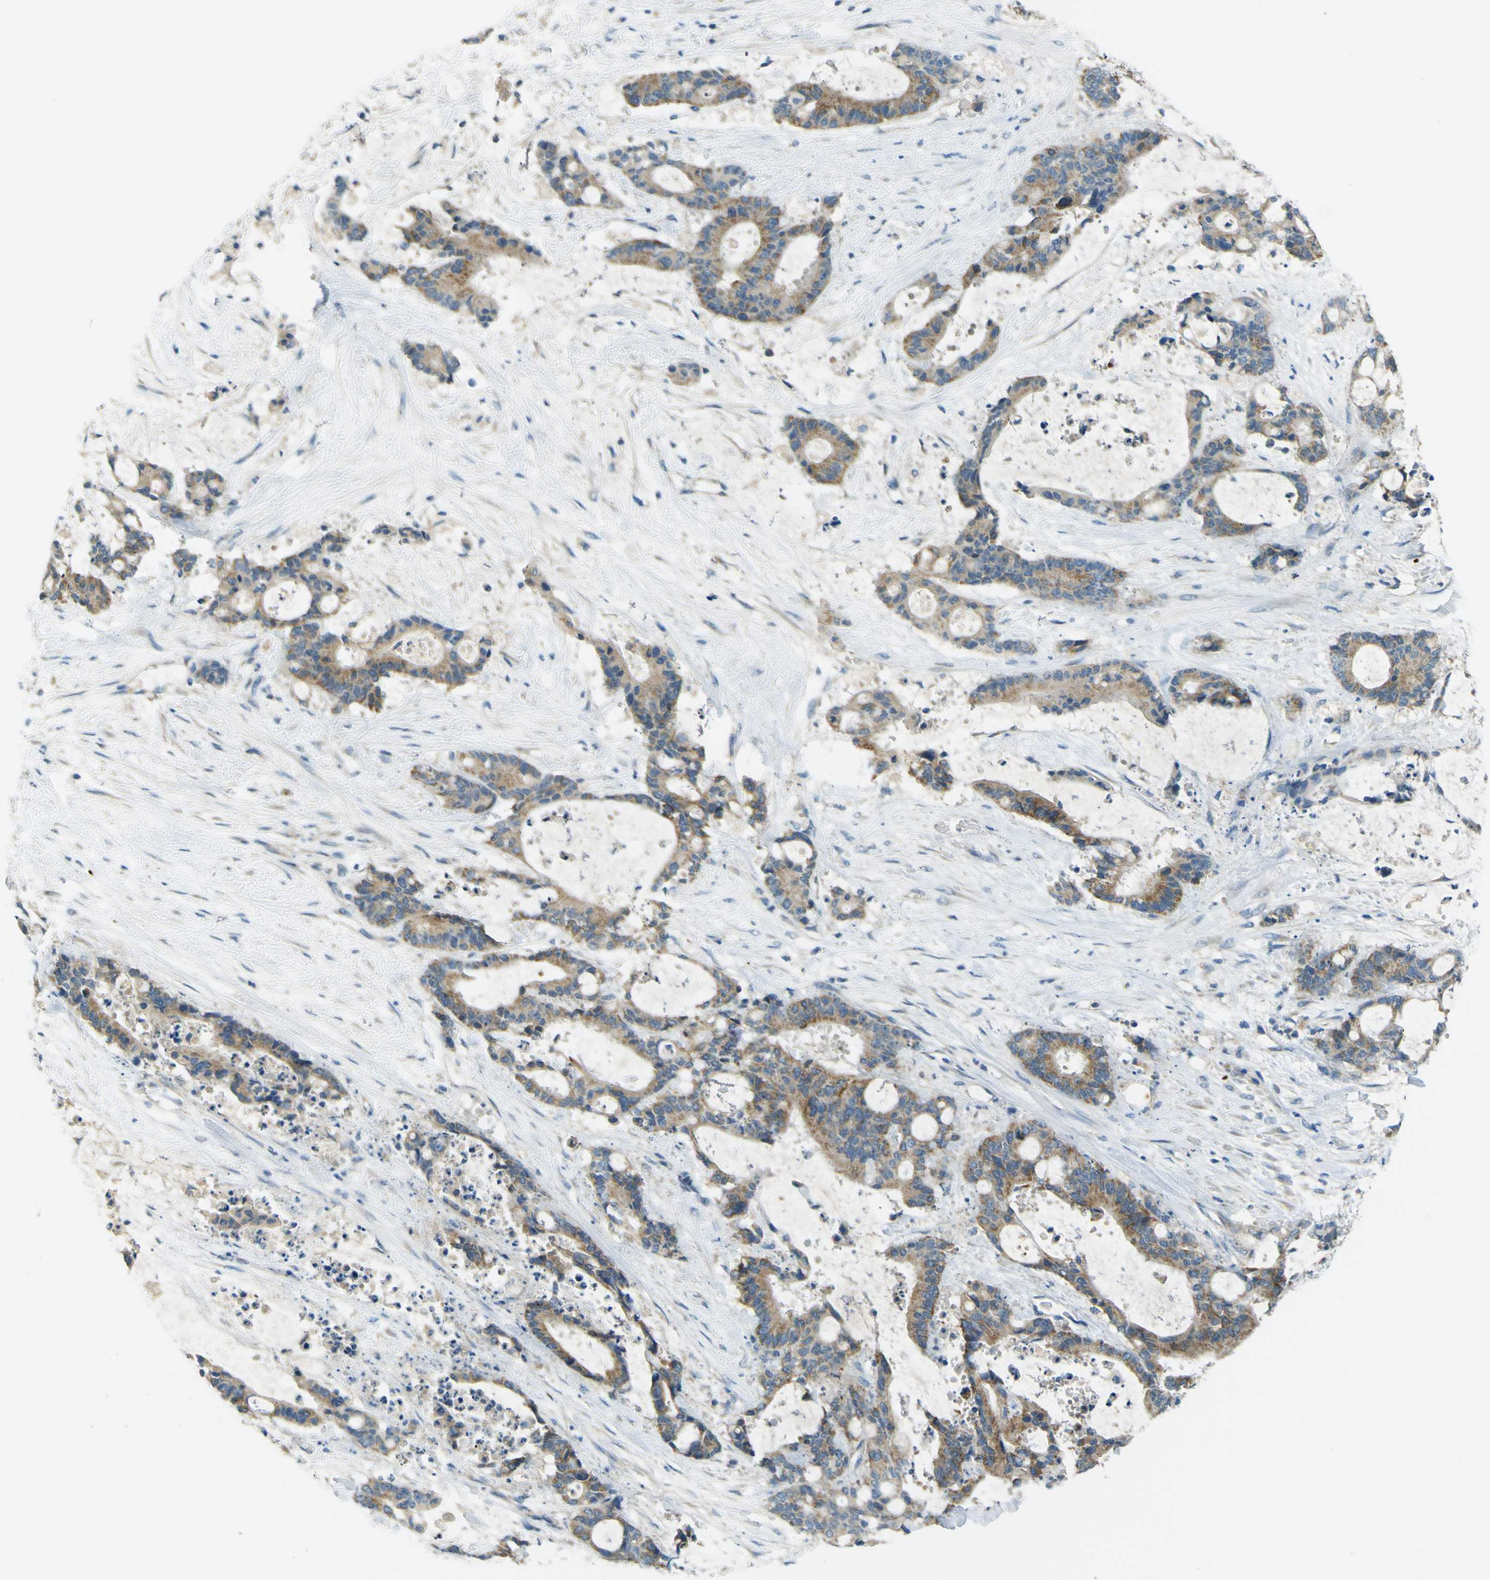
{"staining": {"intensity": "moderate", "quantity": ">75%", "location": "cytoplasmic/membranous"}, "tissue": "liver cancer", "cell_type": "Tumor cells", "image_type": "cancer", "snomed": [{"axis": "morphology", "description": "Normal tissue, NOS"}, {"axis": "morphology", "description": "Cholangiocarcinoma"}, {"axis": "topography", "description": "Liver"}, {"axis": "topography", "description": "Peripheral nerve tissue"}], "caption": "Immunohistochemistry staining of liver cancer (cholangiocarcinoma), which shows medium levels of moderate cytoplasmic/membranous positivity in about >75% of tumor cells indicating moderate cytoplasmic/membranous protein staining. The staining was performed using DAB (3,3'-diaminobenzidine) (brown) for protein detection and nuclei were counterstained in hematoxylin (blue).", "gene": "FKTN", "patient": {"sex": "female", "age": 73}}